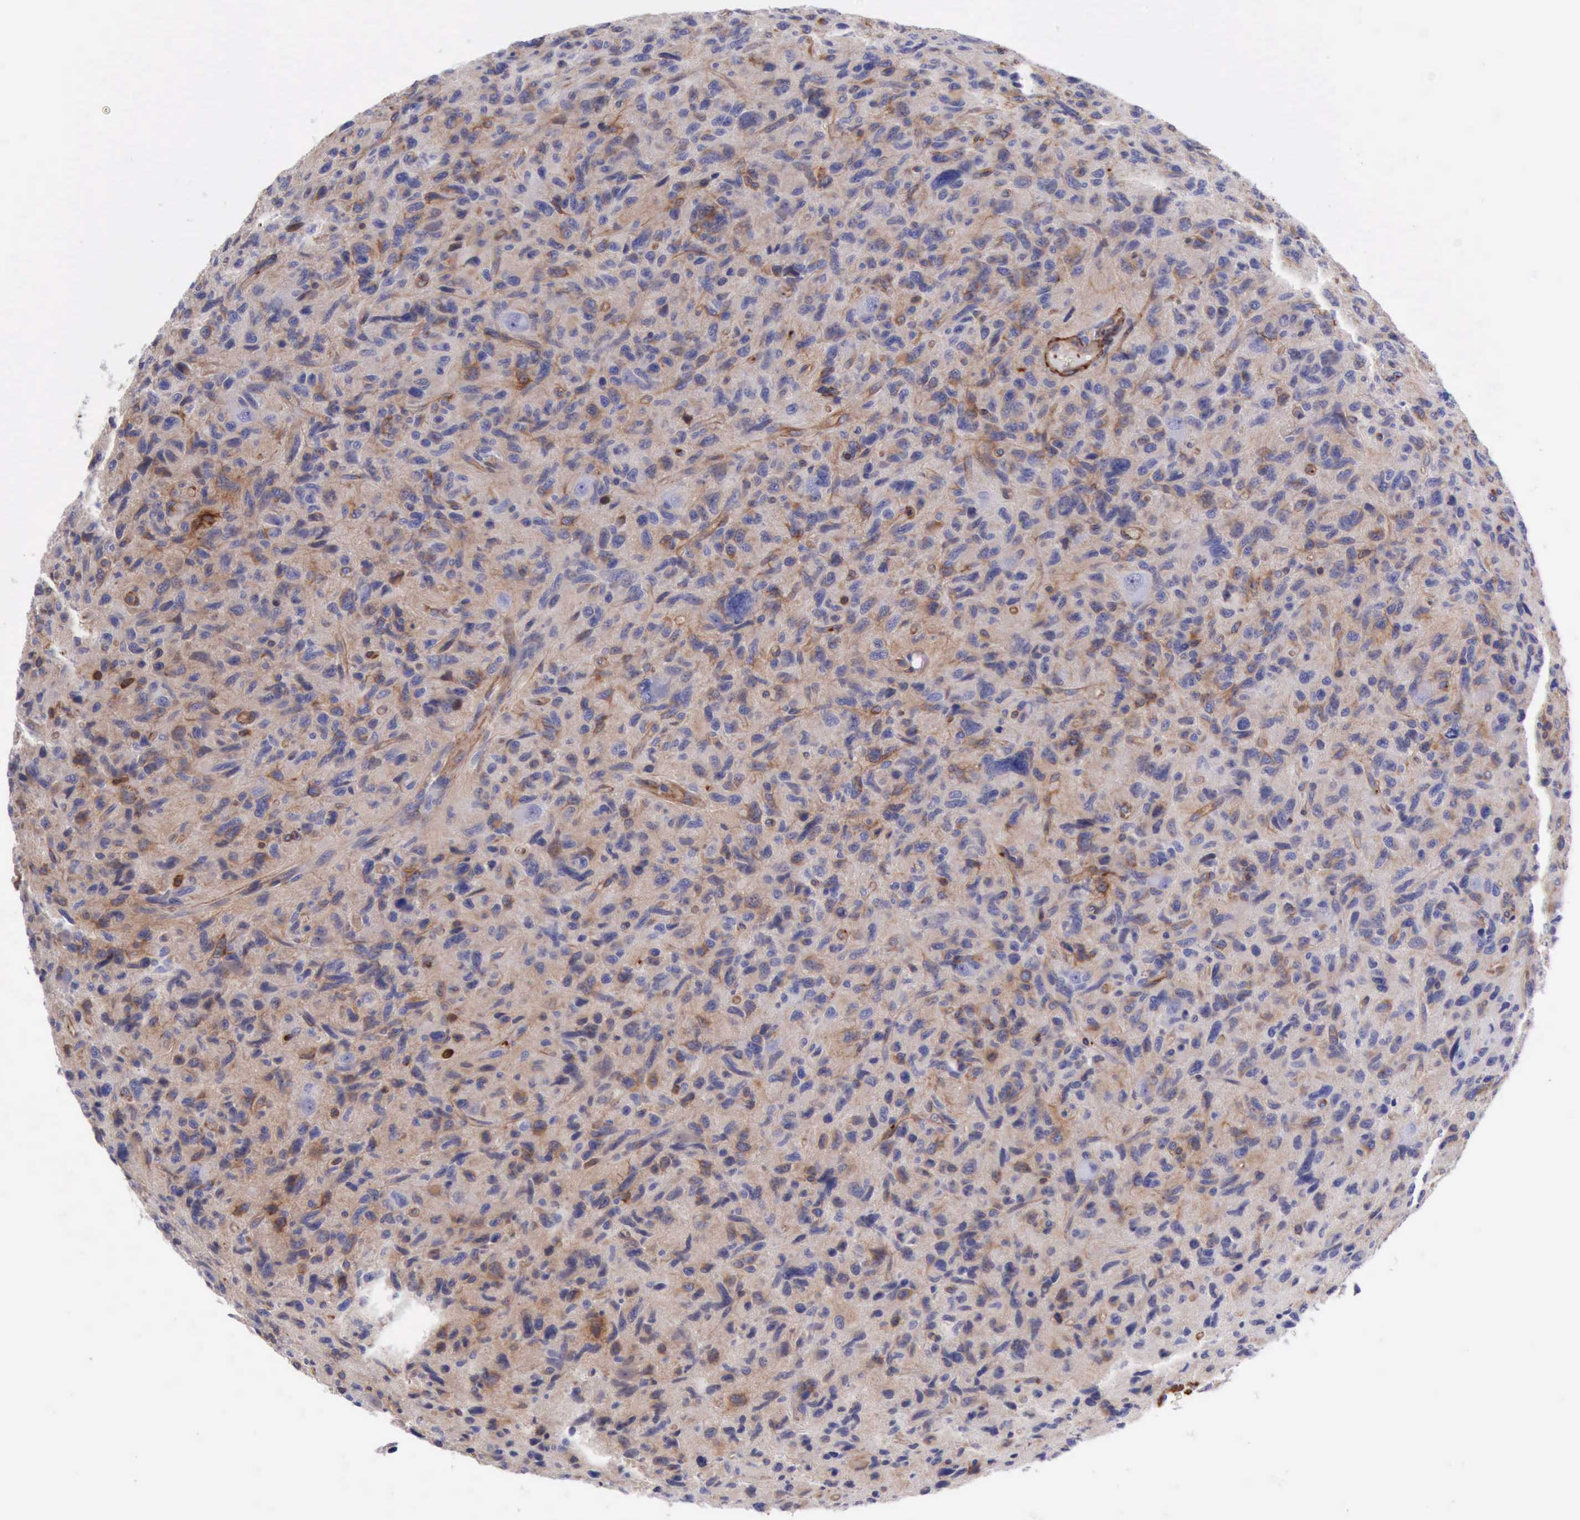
{"staining": {"intensity": "weak", "quantity": "25%-75%", "location": "cytoplasmic/membranous"}, "tissue": "glioma", "cell_type": "Tumor cells", "image_type": "cancer", "snomed": [{"axis": "morphology", "description": "Glioma, malignant, High grade"}, {"axis": "topography", "description": "Brain"}], "caption": "The photomicrograph displays immunohistochemical staining of high-grade glioma (malignant). There is weak cytoplasmic/membranous staining is identified in approximately 25%-75% of tumor cells.", "gene": "FLNA", "patient": {"sex": "female", "age": 60}}